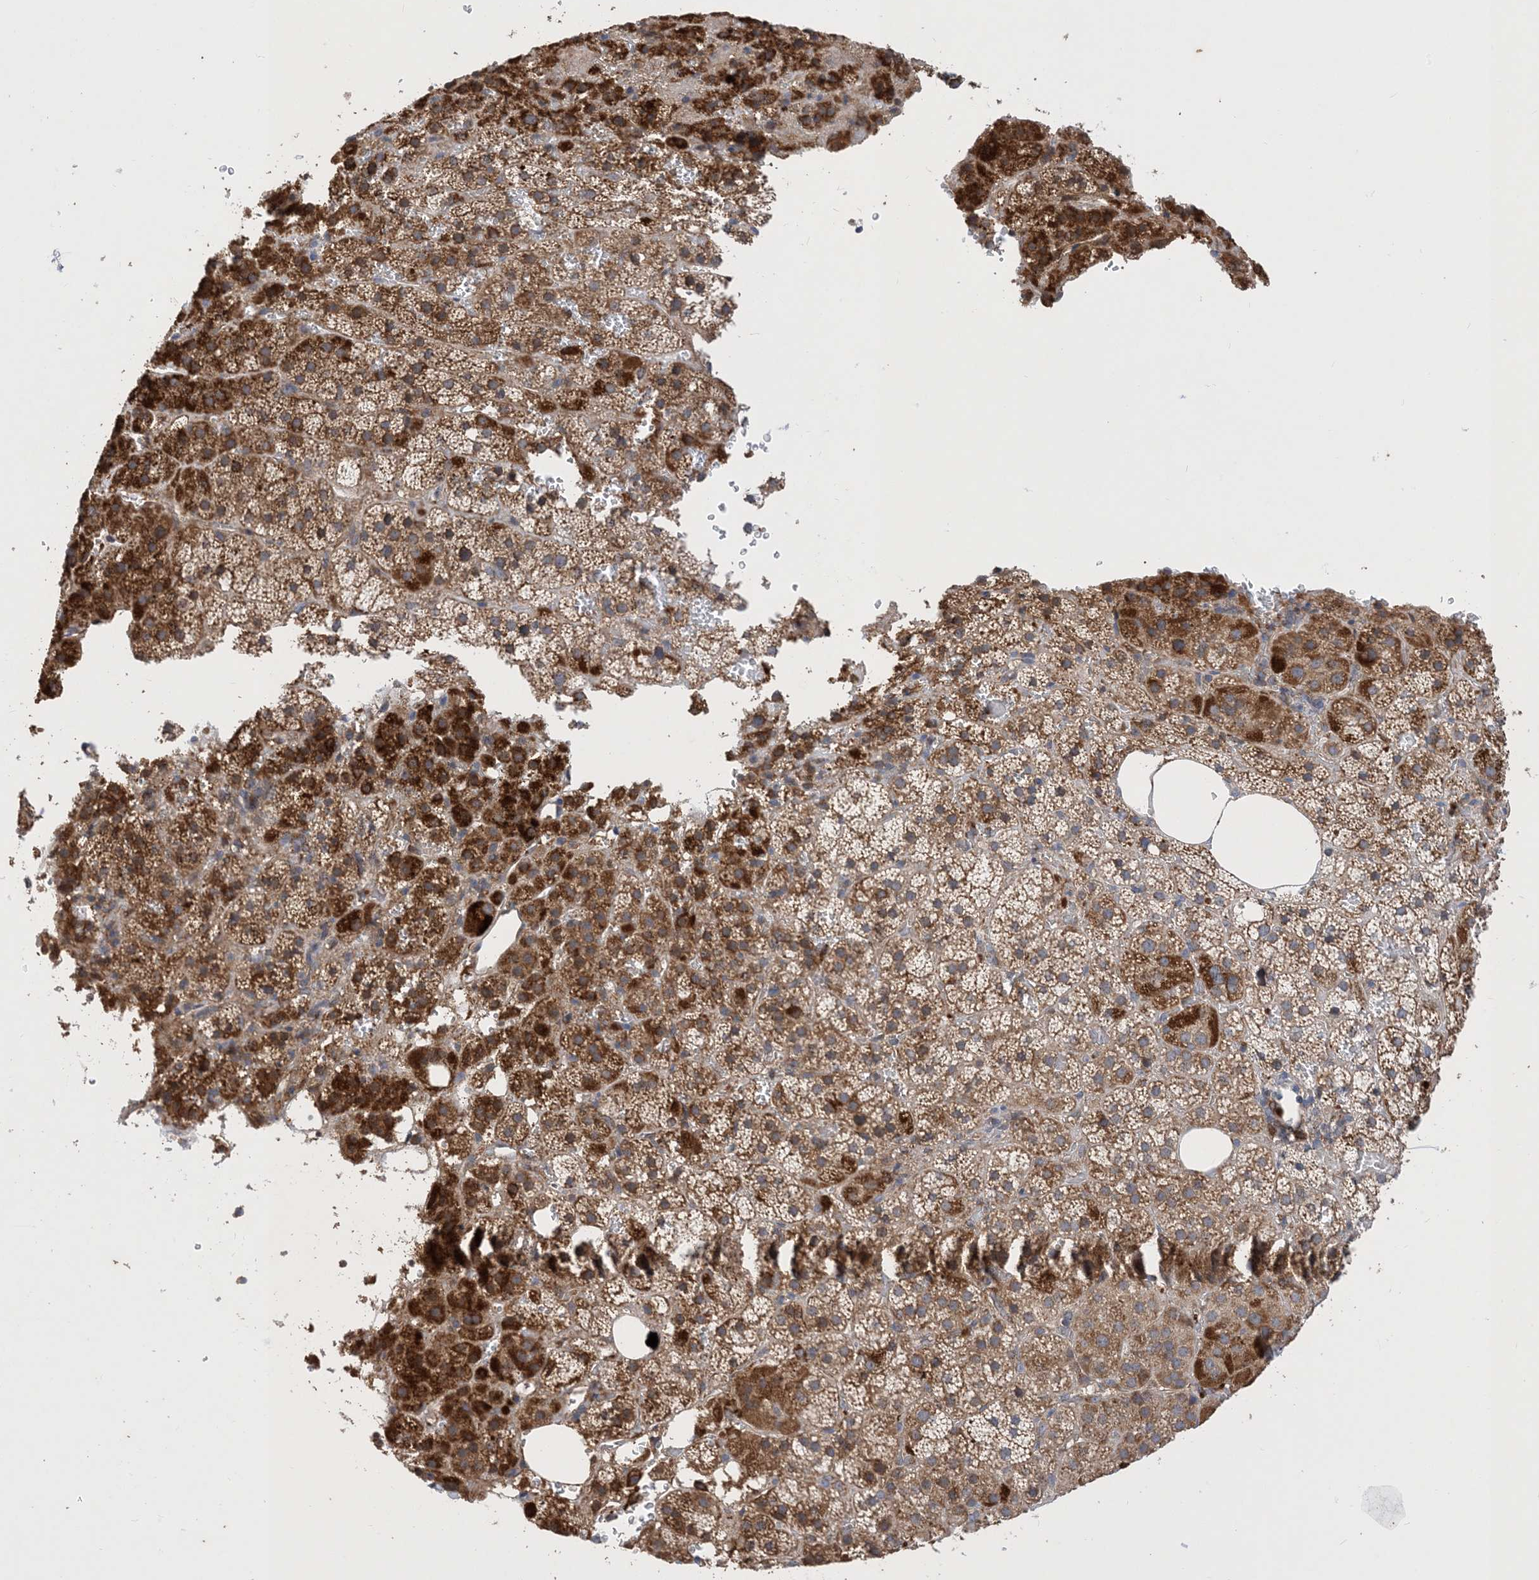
{"staining": {"intensity": "strong", "quantity": "25%-75%", "location": "cytoplasmic/membranous"}, "tissue": "adrenal gland", "cell_type": "Glandular cells", "image_type": "normal", "snomed": [{"axis": "morphology", "description": "Normal tissue, NOS"}, {"axis": "topography", "description": "Adrenal gland"}], "caption": "A histopathology image of adrenal gland stained for a protein exhibits strong cytoplasmic/membranous brown staining in glandular cells. The staining was performed using DAB, with brown indicating positive protein expression. Nuclei are stained blue with hematoxylin.", "gene": "STK19", "patient": {"sex": "female", "age": 59}}